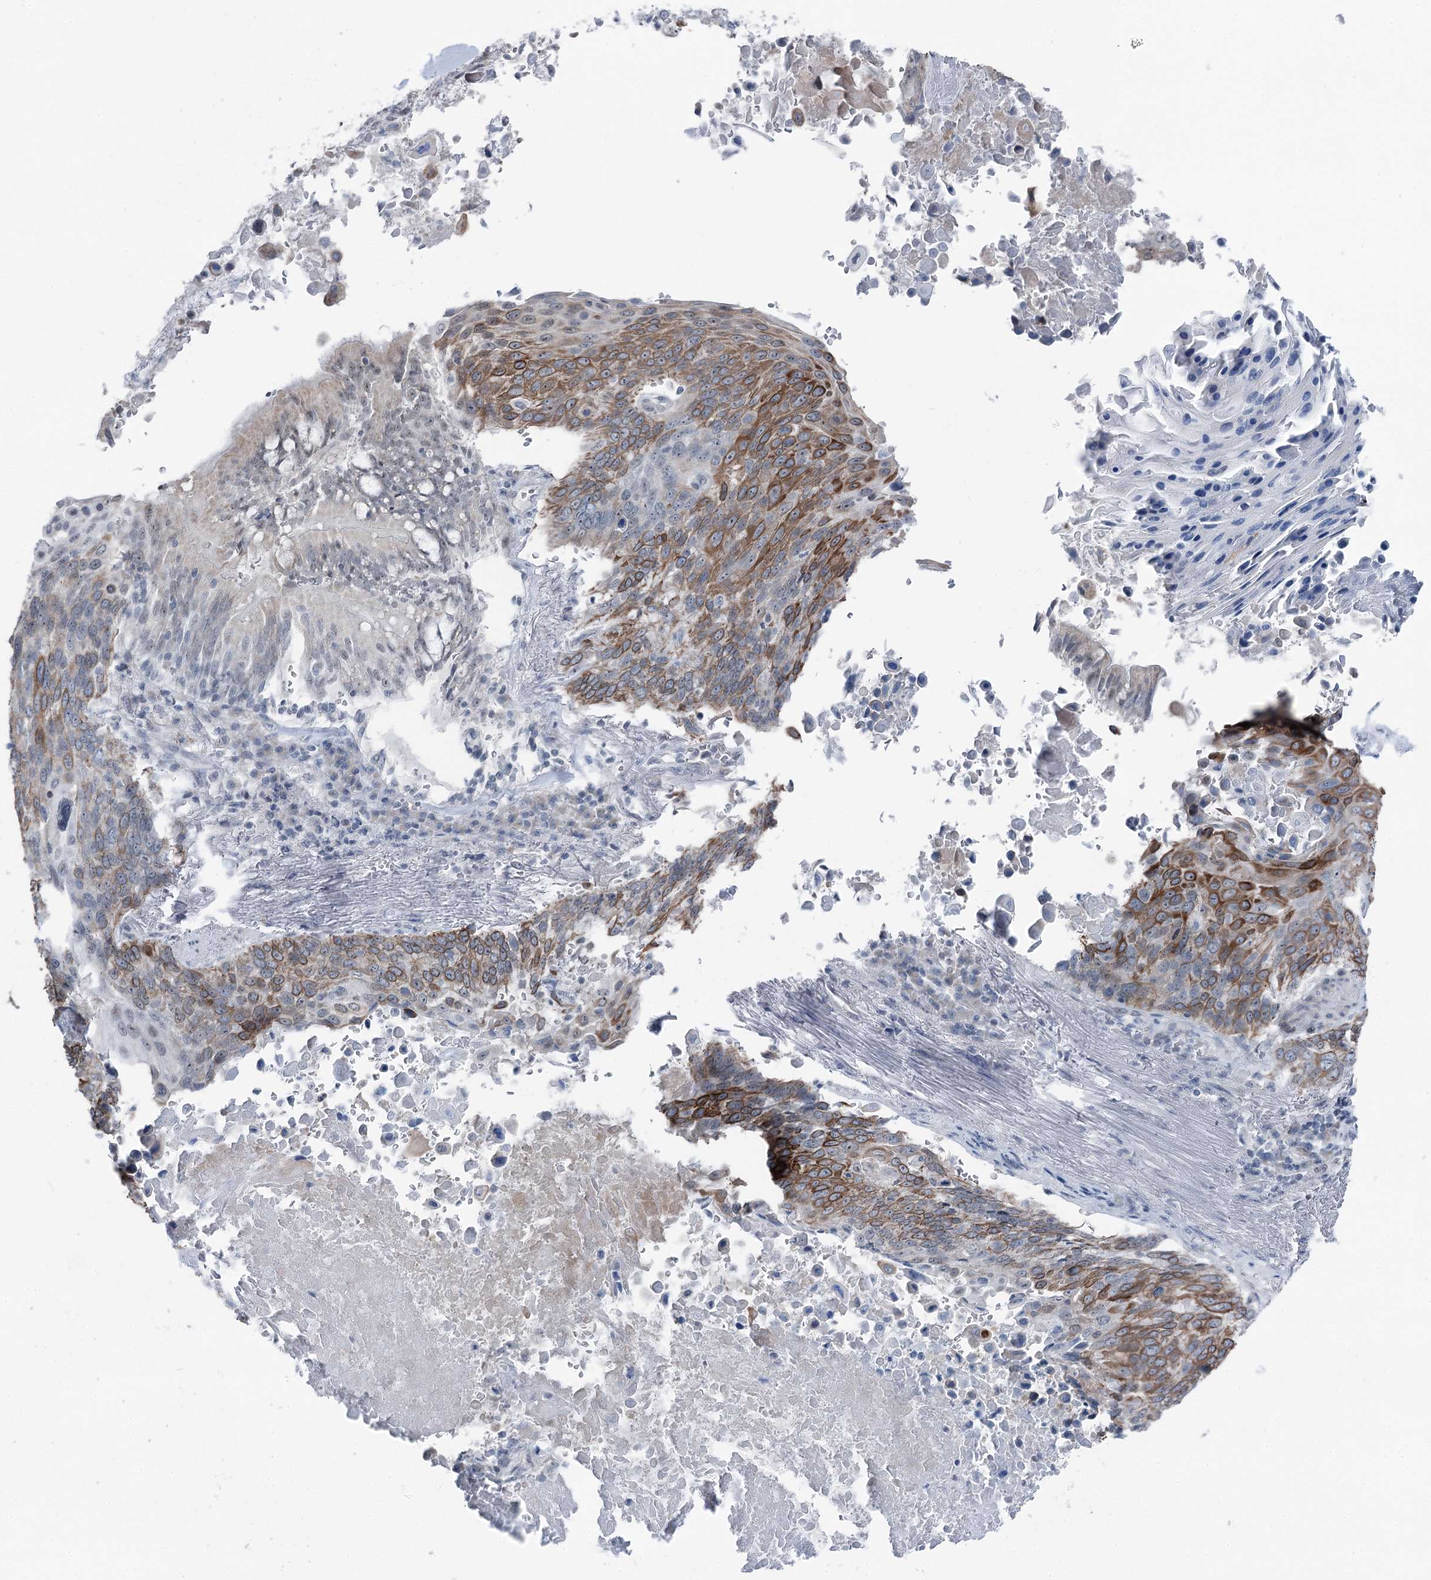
{"staining": {"intensity": "strong", "quantity": ">75%", "location": "cytoplasmic/membranous"}, "tissue": "lung cancer", "cell_type": "Tumor cells", "image_type": "cancer", "snomed": [{"axis": "morphology", "description": "Squamous cell carcinoma, NOS"}, {"axis": "topography", "description": "Lung"}], "caption": "A micrograph showing strong cytoplasmic/membranous staining in about >75% of tumor cells in lung cancer, as visualized by brown immunohistochemical staining.", "gene": "STEEP1", "patient": {"sex": "male", "age": 66}}